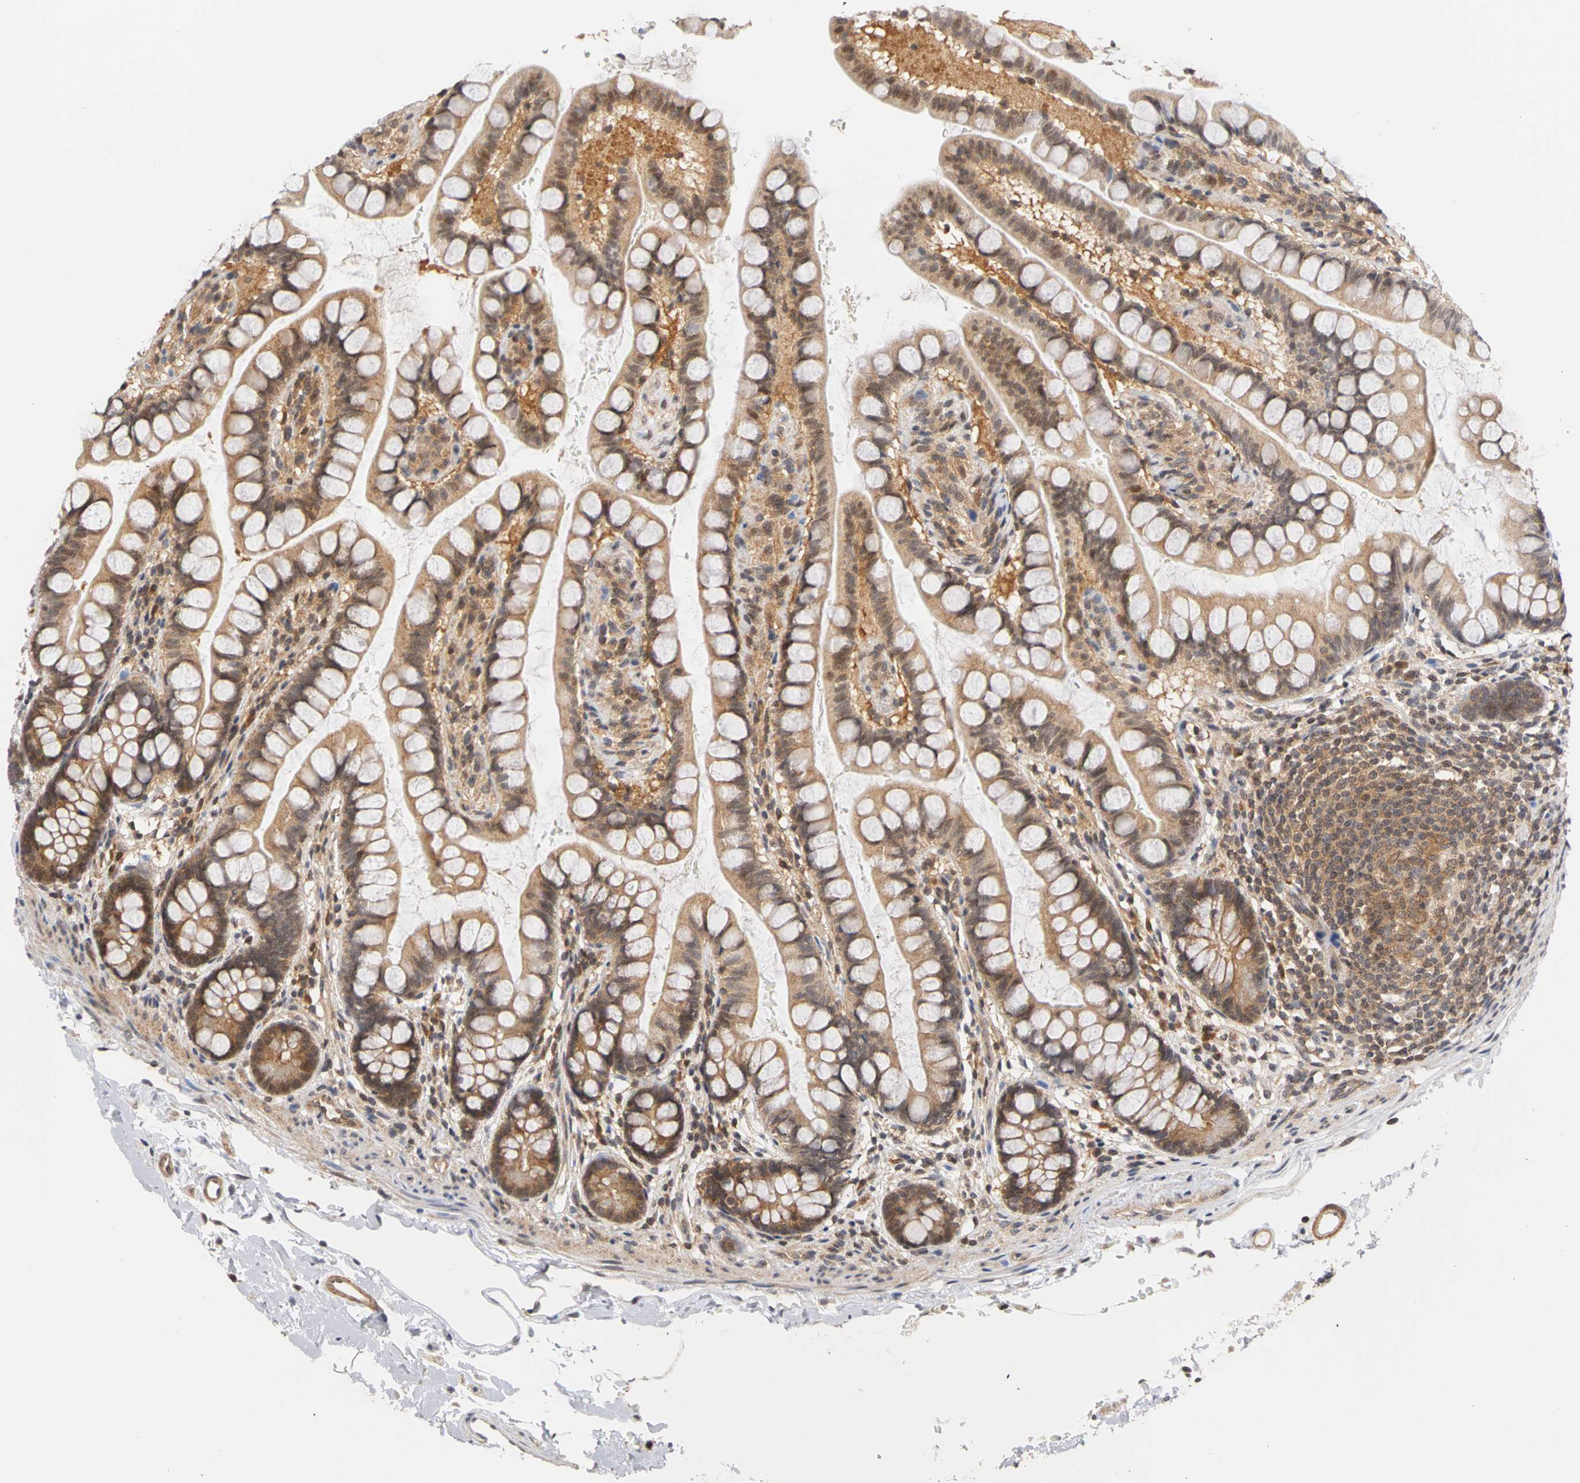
{"staining": {"intensity": "moderate", "quantity": "25%-75%", "location": "cytoplasmic/membranous,nuclear"}, "tissue": "small intestine", "cell_type": "Glandular cells", "image_type": "normal", "snomed": [{"axis": "morphology", "description": "Normal tissue, NOS"}, {"axis": "topography", "description": "Small intestine"}], "caption": "Glandular cells display moderate cytoplasmic/membranous,nuclear expression in approximately 25%-75% of cells in unremarkable small intestine.", "gene": "UBE2M", "patient": {"sex": "female", "age": 58}}